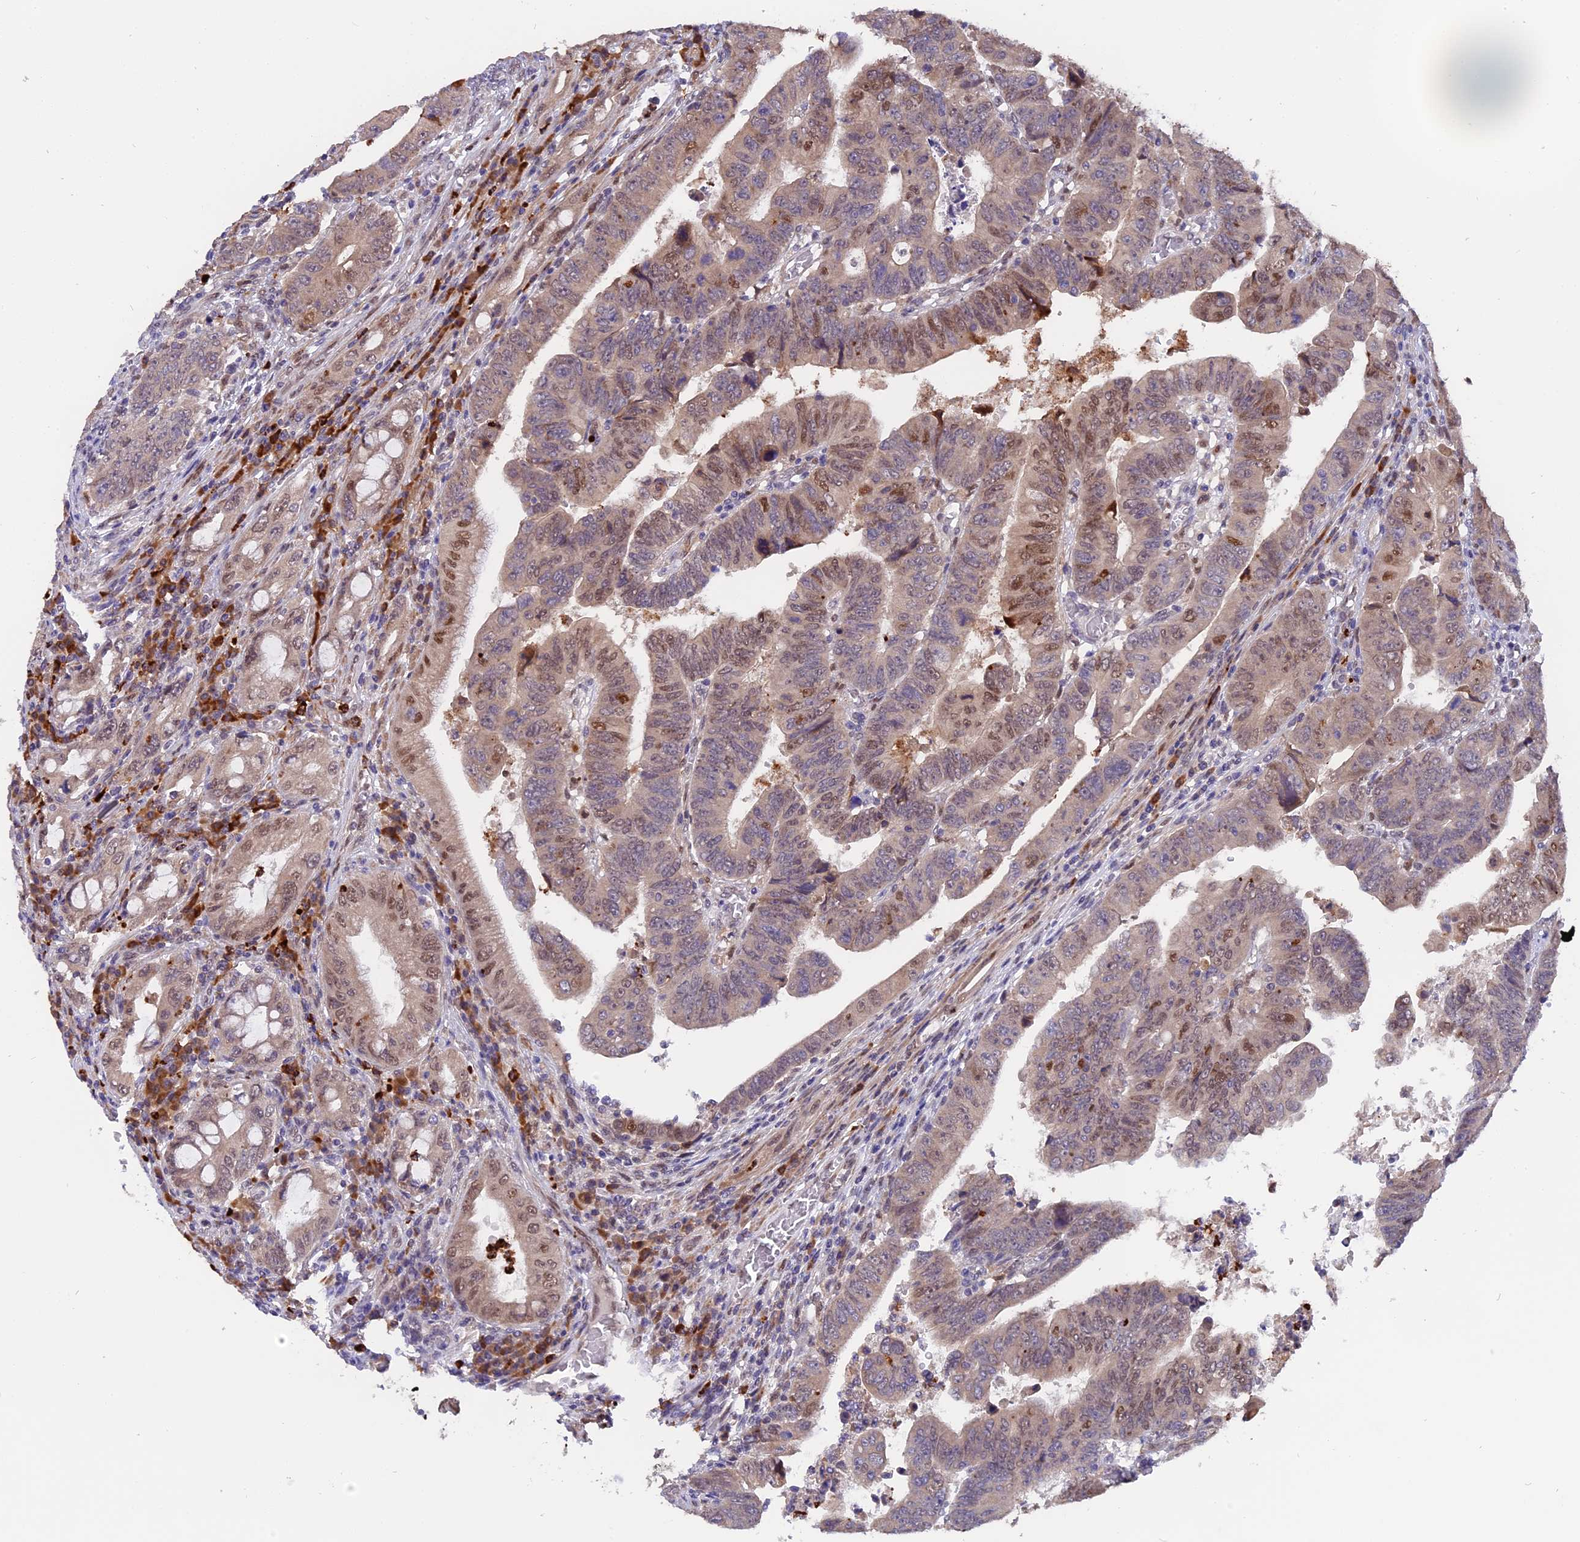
{"staining": {"intensity": "moderate", "quantity": "25%-75%", "location": "nuclear"}, "tissue": "colorectal cancer", "cell_type": "Tumor cells", "image_type": "cancer", "snomed": [{"axis": "morphology", "description": "Normal tissue, NOS"}, {"axis": "morphology", "description": "Adenocarcinoma, NOS"}, {"axis": "topography", "description": "Rectum"}], "caption": "Tumor cells demonstrate moderate nuclear staining in approximately 25%-75% of cells in colorectal cancer. (brown staining indicates protein expression, while blue staining denotes nuclei).", "gene": "FAM118B", "patient": {"sex": "female", "age": 65}}